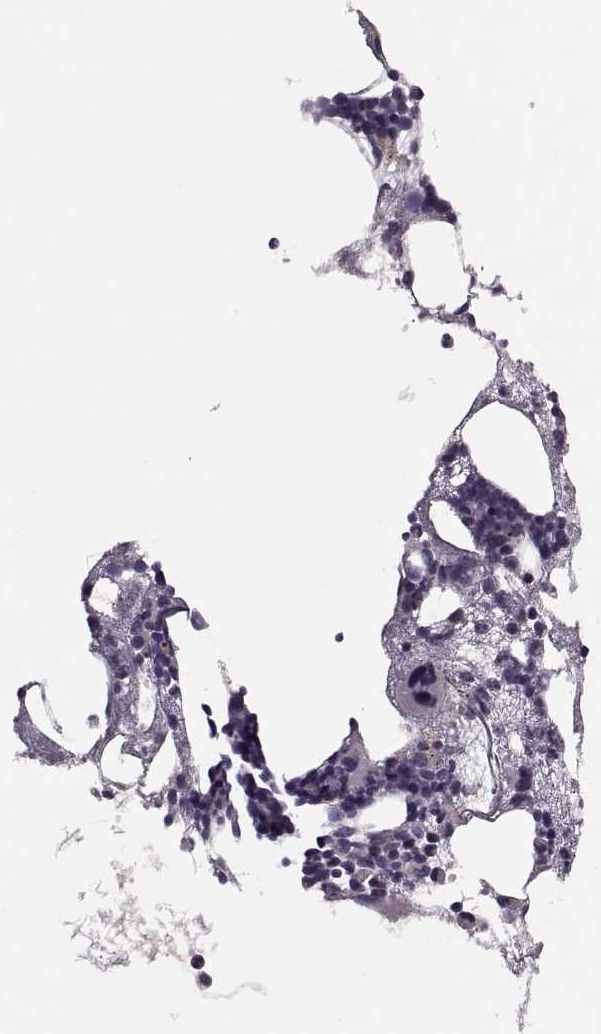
{"staining": {"intensity": "negative", "quantity": "none", "location": "none"}, "tissue": "bone marrow", "cell_type": "Hematopoietic cells", "image_type": "normal", "snomed": [{"axis": "morphology", "description": "Normal tissue, NOS"}, {"axis": "topography", "description": "Bone marrow"}], "caption": "Unremarkable bone marrow was stained to show a protein in brown. There is no significant positivity in hematopoietic cells.", "gene": "CACNA1F", "patient": {"sex": "male", "age": 54}}